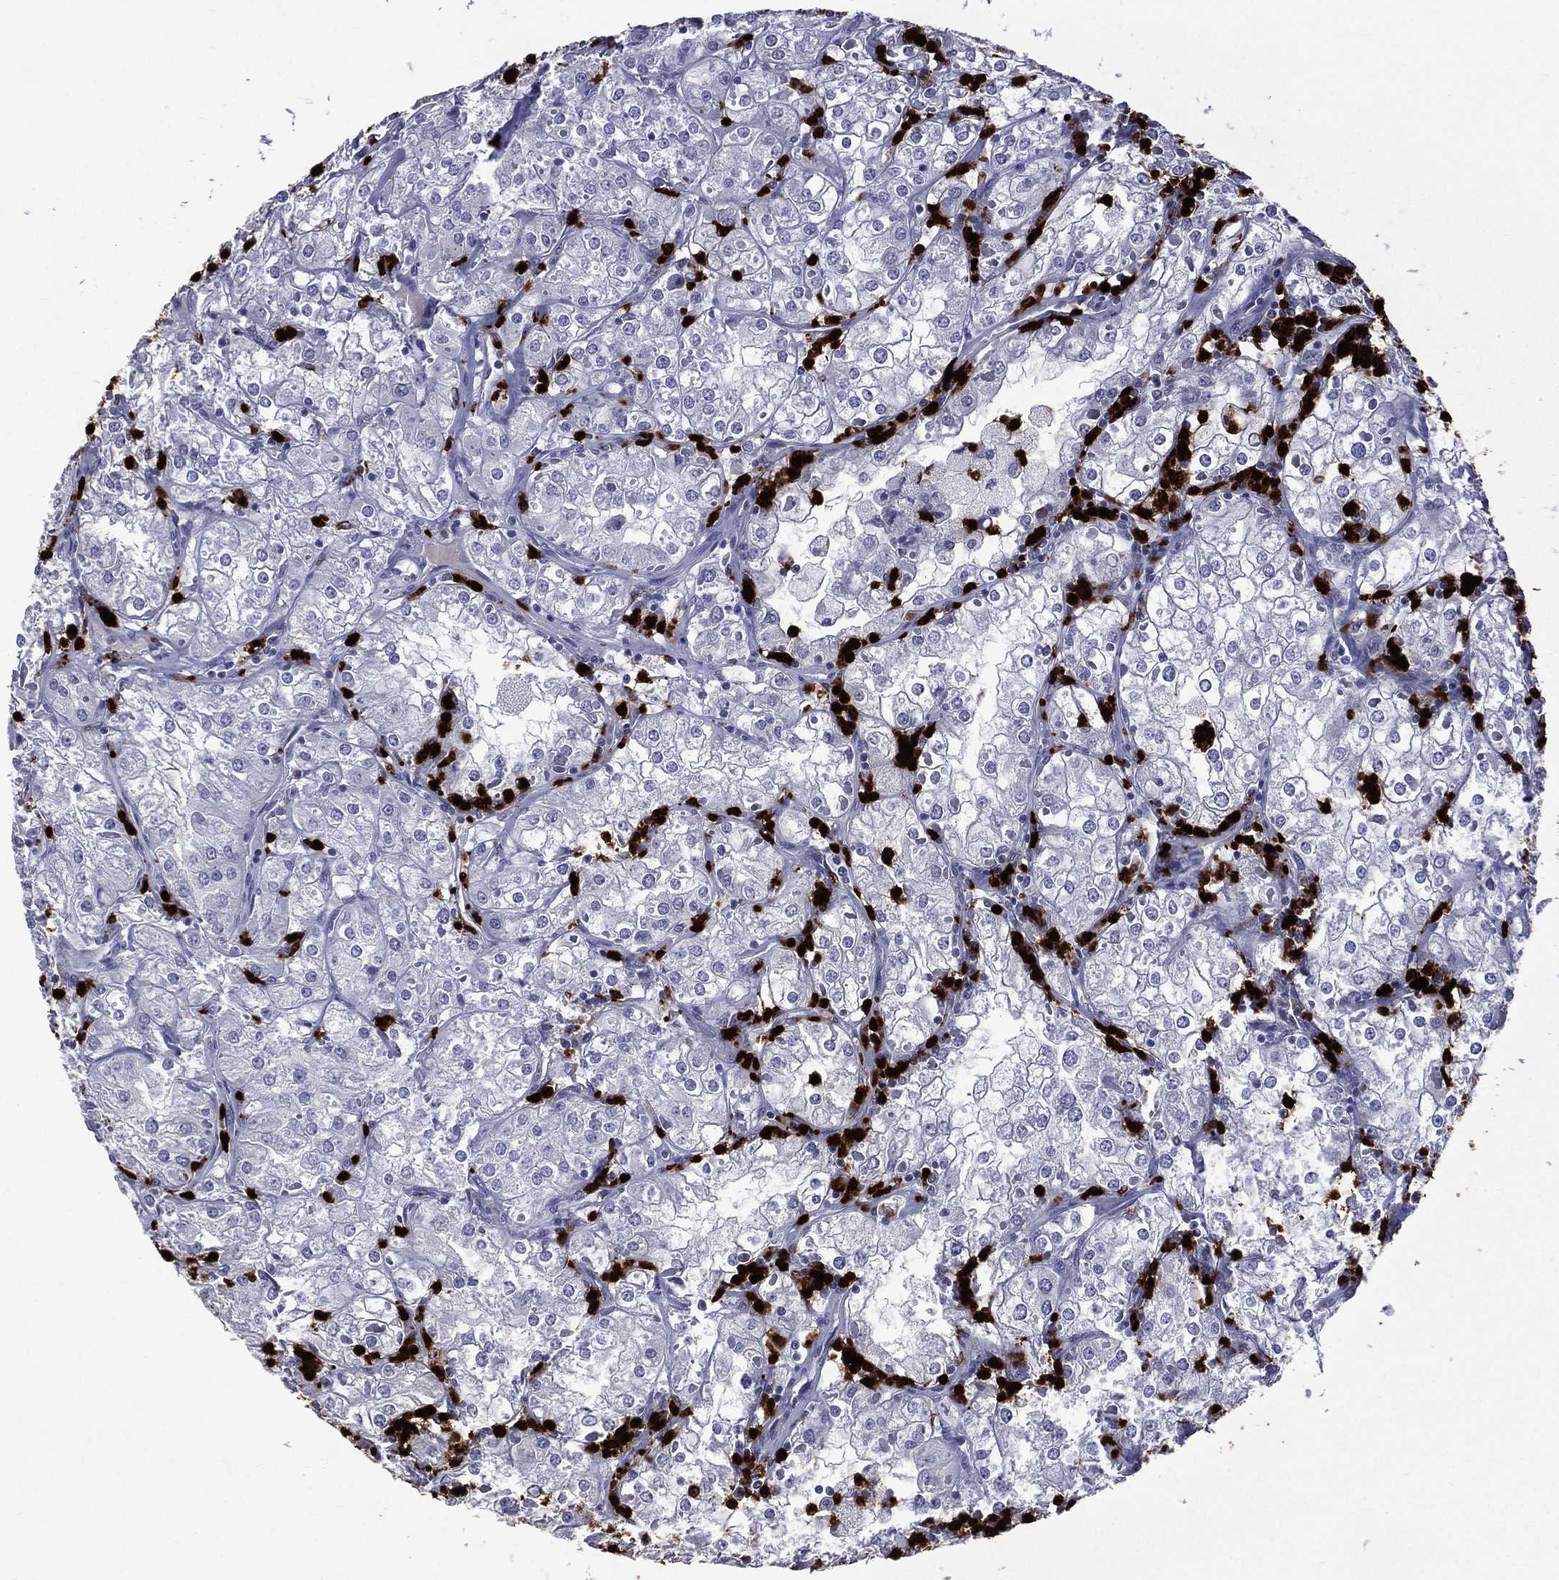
{"staining": {"intensity": "negative", "quantity": "none", "location": "none"}, "tissue": "renal cancer", "cell_type": "Tumor cells", "image_type": "cancer", "snomed": [{"axis": "morphology", "description": "Adenocarcinoma, NOS"}, {"axis": "topography", "description": "Kidney"}], "caption": "Human renal cancer (adenocarcinoma) stained for a protein using immunohistochemistry (IHC) demonstrates no expression in tumor cells.", "gene": "ELANE", "patient": {"sex": "male", "age": 77}}